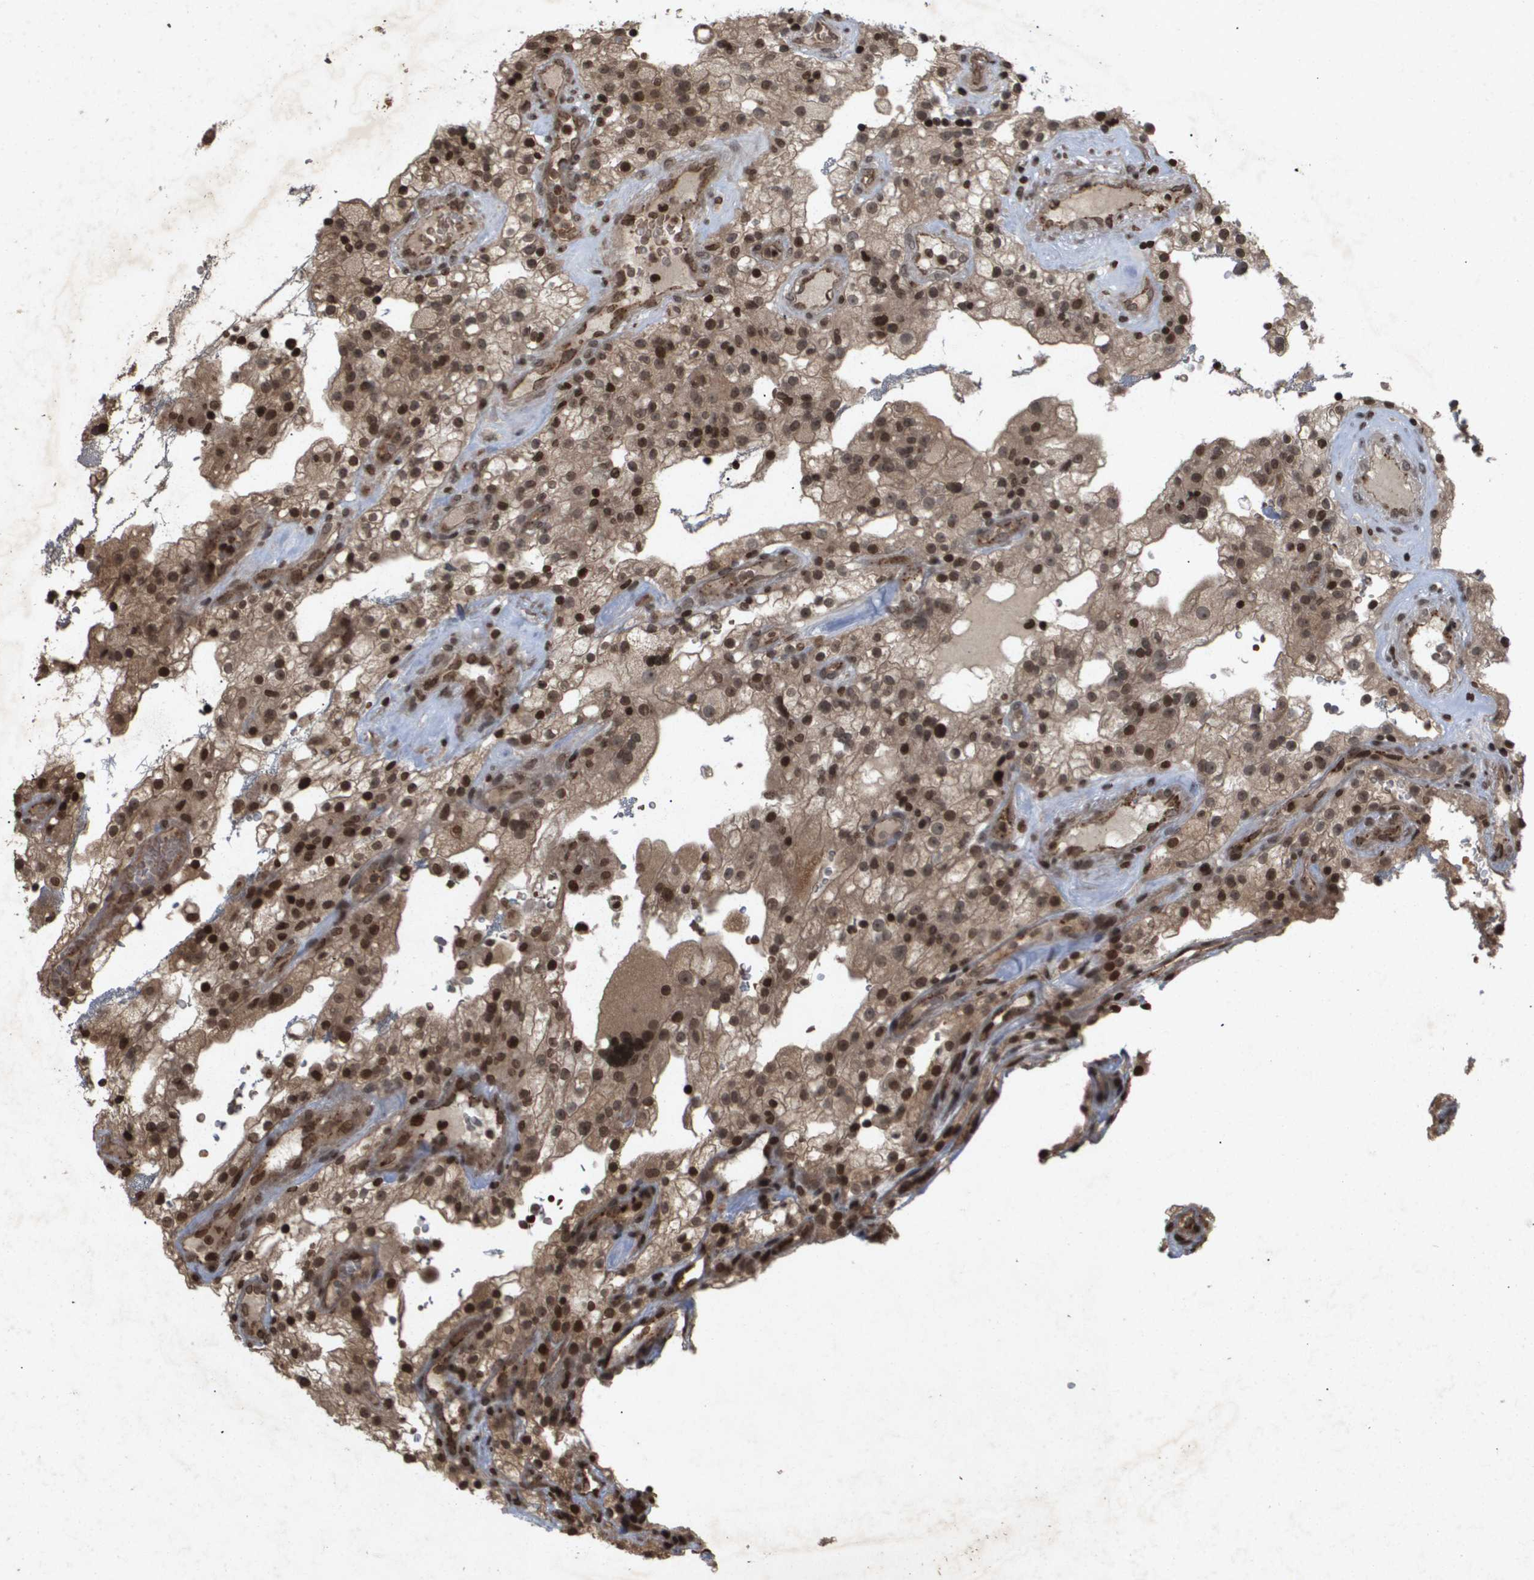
{"staining": {"intensity": "moderate", "quantity": ">75%", "location": "cytoplasmic/membranous,nuclear"}, "tissue": "renal cancer", "cell_type": "Tumor cells", "image_type": "cancer", "snomed": [{"axis": "morphology", "description": "Adenocarcinoma, NOS"}, {"axis": "topography", "description": "Kidney"}], "caption": "A brown stain shows moderate cytoplasmic/membranous and nuclear positivity of a protein in human renal cancer (adenocarcinoma) tumor cells.", "gene": "HSPA6", "patient": {"sex": "female", "age": 52}}